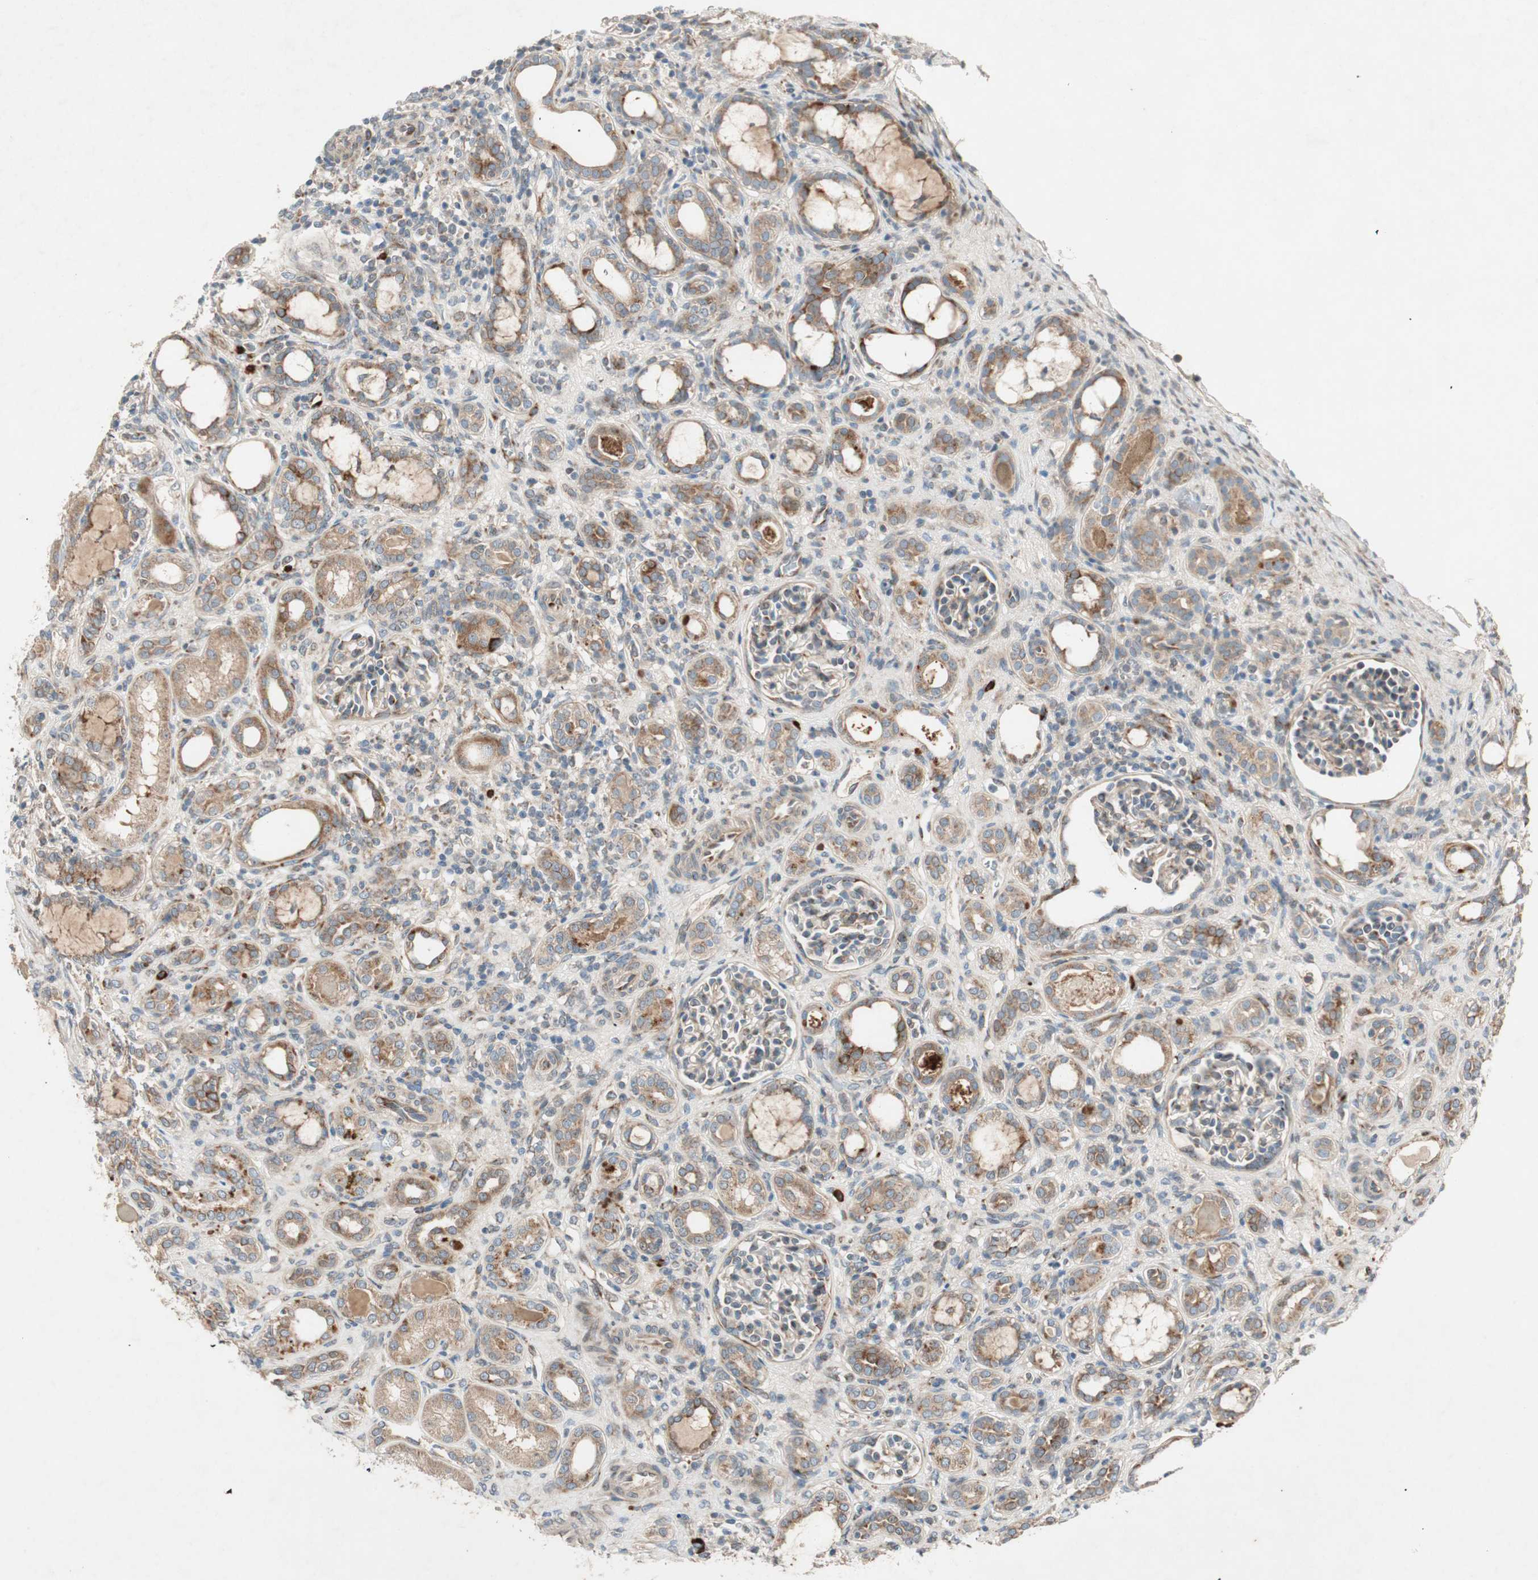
{"staining": {"intensity": "moderate", "quantity": "25%-75%", "location": "cytoplasmic/membranous"}, "tissue": "kidney", "cell_type": "Cells in glomeruli", "image_type": "normal", "snomed": [{"axis": "morphology", "description": "Normal tissue, NOS"}, {"axis": "topography", "description": "Kidney"}], "caption": "Immunohistochemistry (IHC) of benign human kidney demonstrates medium levels of moderate cytoplasmic/membranous positivity in approximately 25%-75% of cells in glomeruli.", "gene": "APOO", "patient": {"sex": "male", "age": 7}}